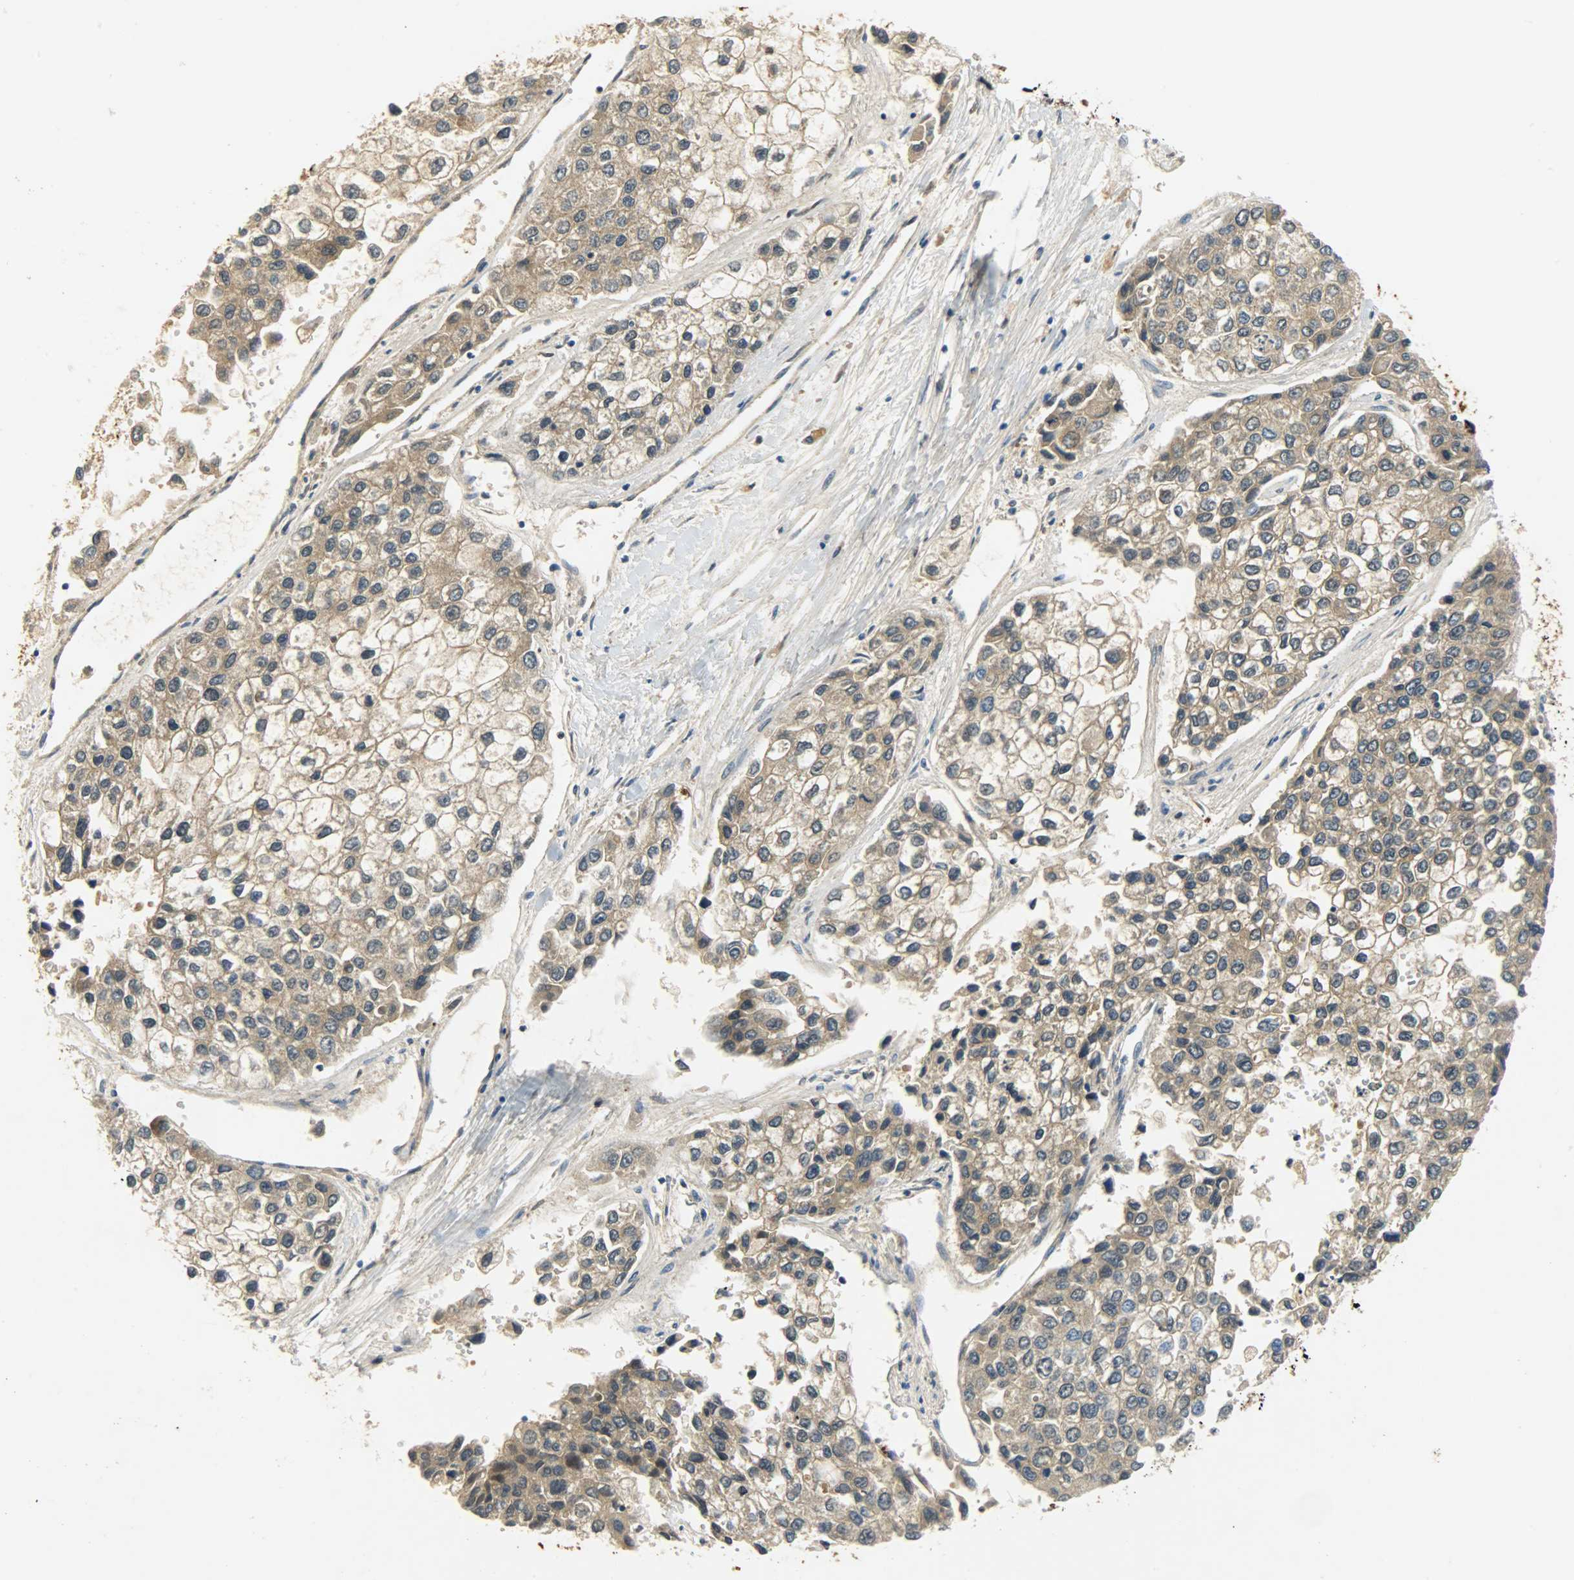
{"staining": {"intensity": "weak", "quantity": ">75%", "location": "cytoplasmic/membranous"}, "tissue": "liver cancer", "cell_type": "Tumor cells", "image_type": "cancer", "snomed": [{"axis": "morphology", "description": "Carcinoma, Hepatocellular, NOS"}, {"axis": "topography", "description": "Liver"}], "caption": "IHC histopathology image of human liver hepatocellular carcinoma stained for a protein (brown), which exhibits low levels of weak cytoplasmic/membranous expression in approximately >75% of tumor cells.", "gene": "CRP", "patient": {"sex": "female", "age": 66}}